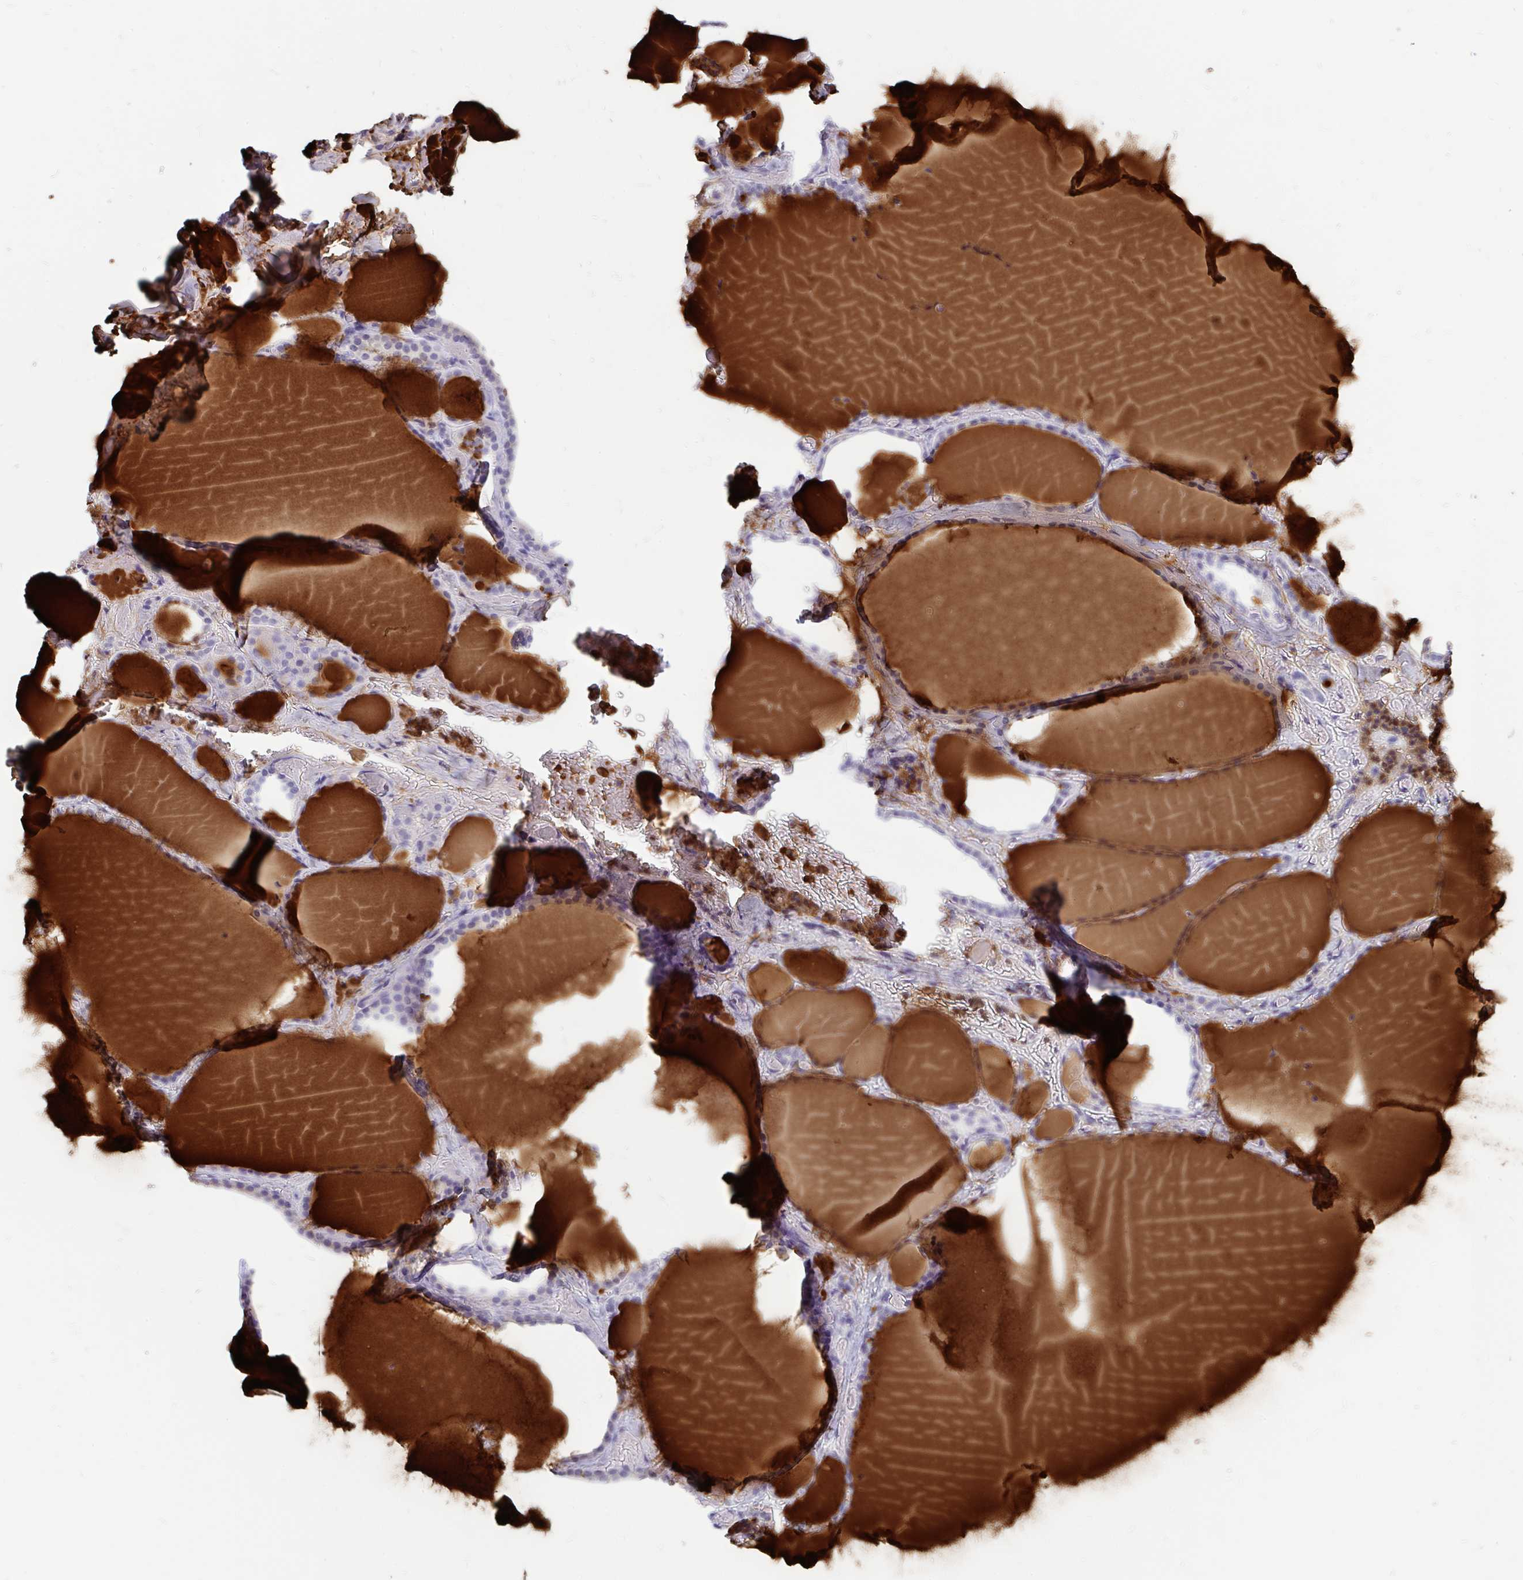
{"staining": {"intensity": "negative", "quantity": "none", "location": "none"}, "tissue": "thyroid gland", "cell_type": "Glandular cells", "image_type": "normal", "snomed": [{"axis": "morphology", "description": "Normal tissue, NOS"}, {"axis": "topography", "description": "Thyroid gland"}], "caption": "Immunohistochemistry of benign human thyroid gland exhibits no positivity in glandular cells. (DAB immunohistochemistry (IHC) visualized using brightfield microscopy, high magnification).", "gene": "KIAA2013", "patient": {"sex": "female", "age": 36}}